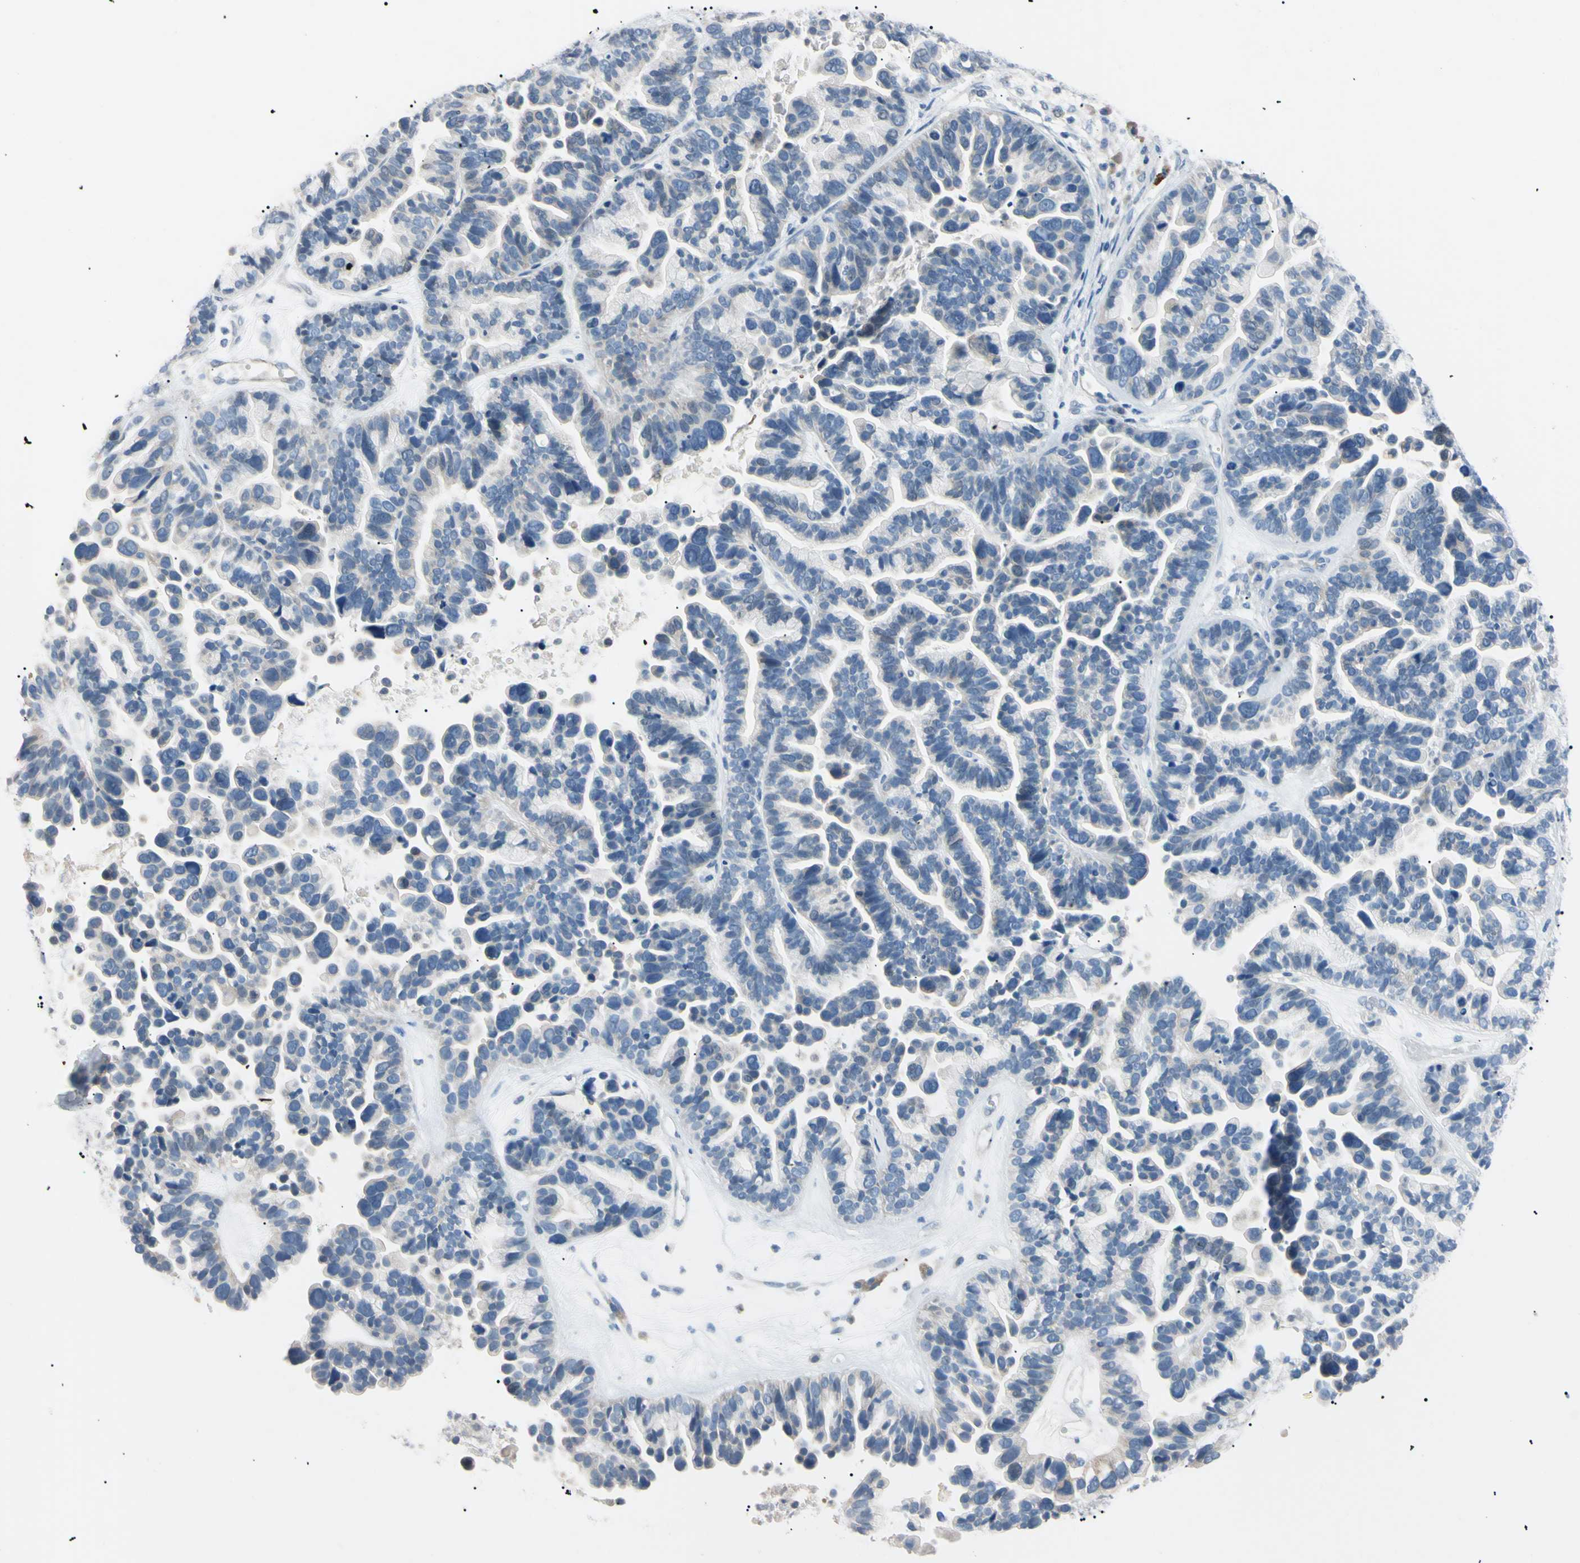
{"staining": {"intensity": "negative", "quantity": "none", "location": "none"}, "tissue": "ovarian cancer", "cell_type": "Tumor cells", "image_type": "cancer", "snomed": [{"axis": "morphology", "description": "Cystadenocarcinoma, serous, NOS"}, {"axis": "topography", "description": "Ovary"}], "caption": "Immunohistochemistry (IHC) histopathology image of ovarian cancer stained for a protein (brown), which shows no staining in tumor cells. The staining is performed using DAB brown chromogen with nuclei counter-stained in using hematoxylin.", "gene": "CGB3", "patient": {"sex": "female", "age": 56}}